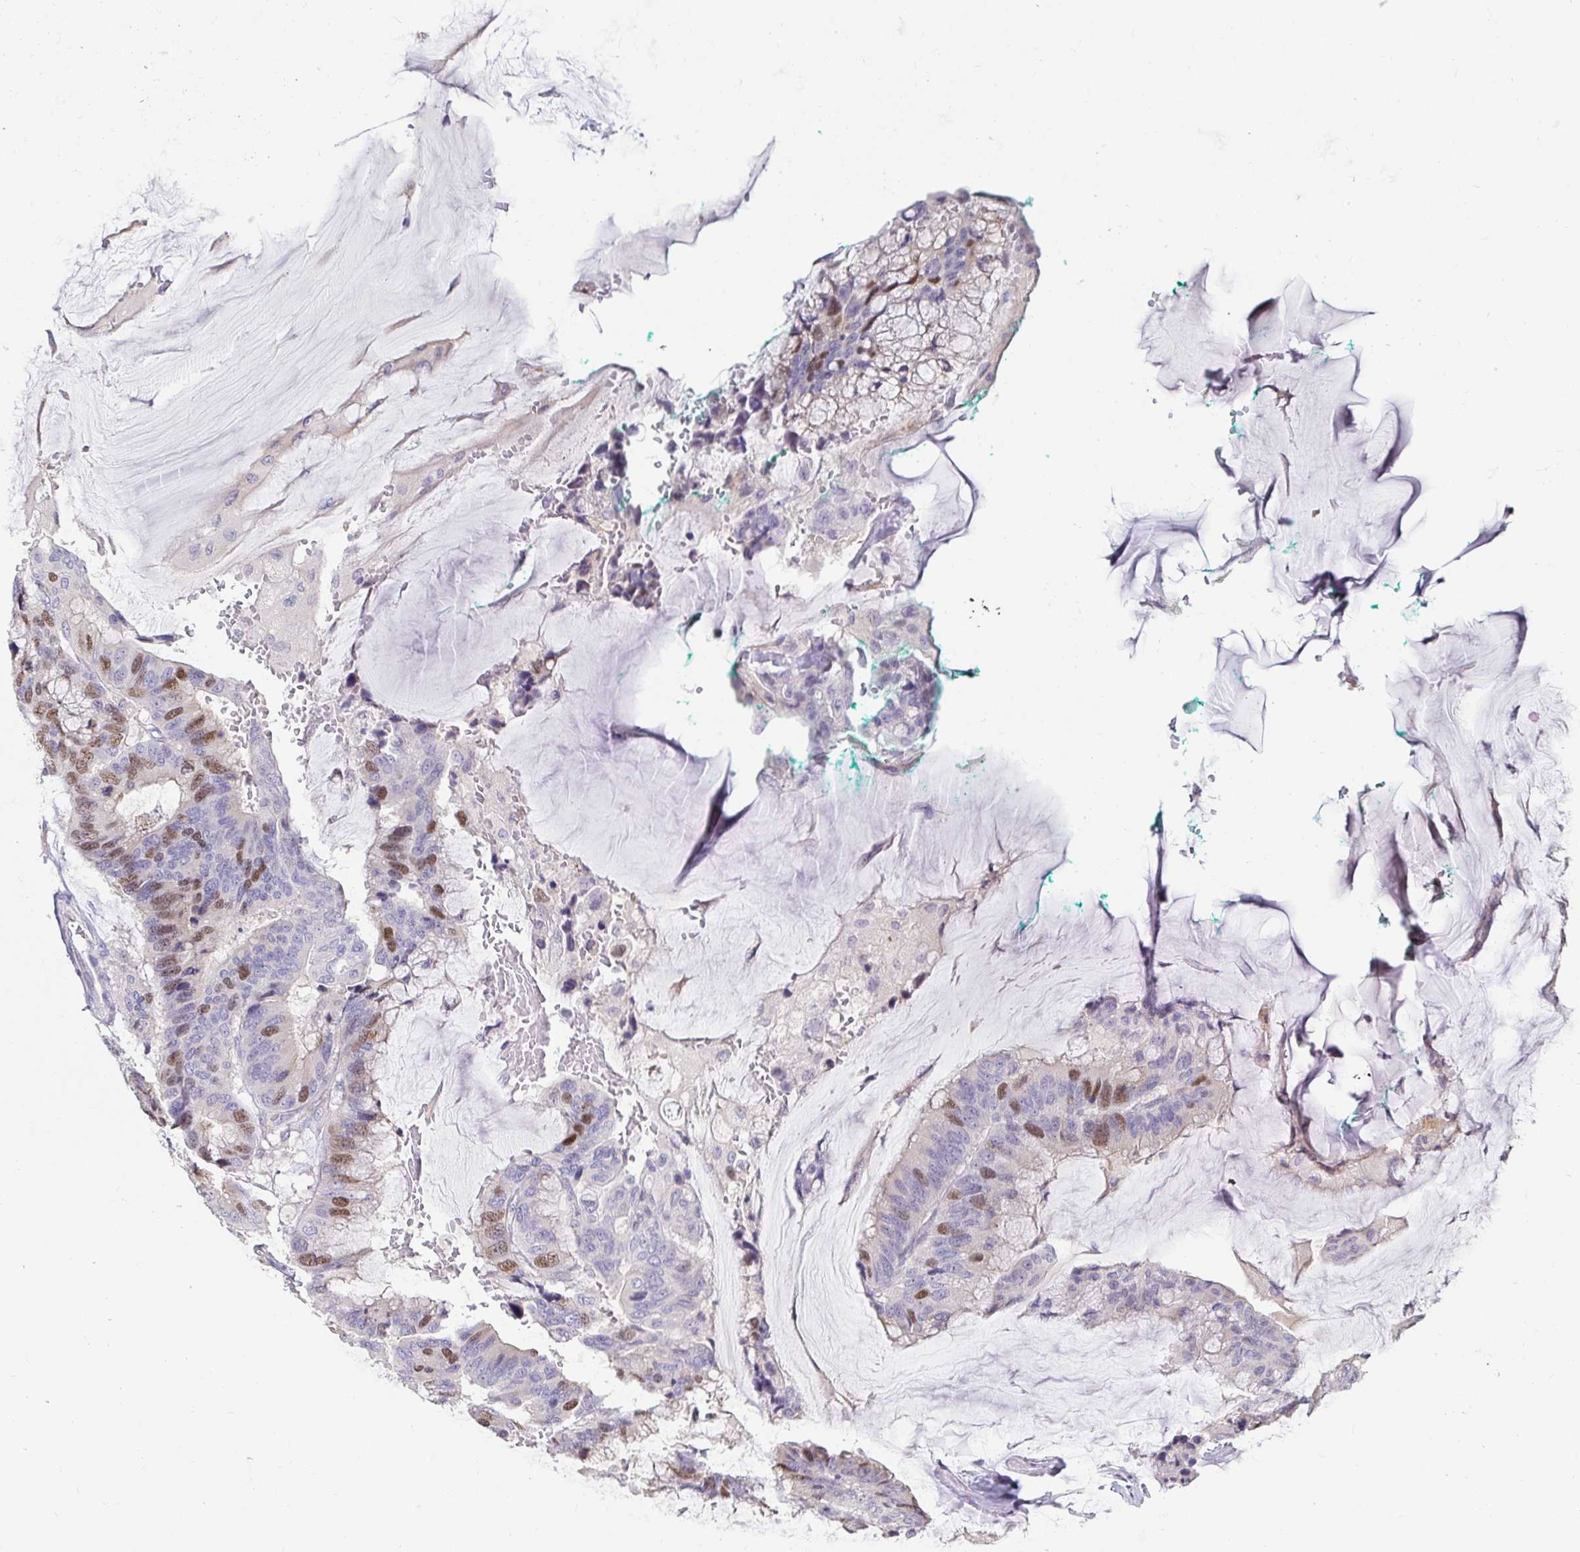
{"staining": {"intensity": "moderate", "quantity": "<25%", "location": "nuclear"}, "tissue": "colorectal cancer", "cell_type": "Tumor cells", "image_type": "cancer", "snomed": [{"axis": "morphology", "description": "Adenocarcinoma, NOS"}, {"axis": "topography", "description": "Rectum"}], "caption": "This photomicrograph exhibits immunohistochemistry (IHC) staining of human colorectal cancer (adenocarcinoma), with low moderate nuclear expression in about <25% of tumor cells.", "gene": "ANLN", "patient": {"sex": "female", "age": 59}}